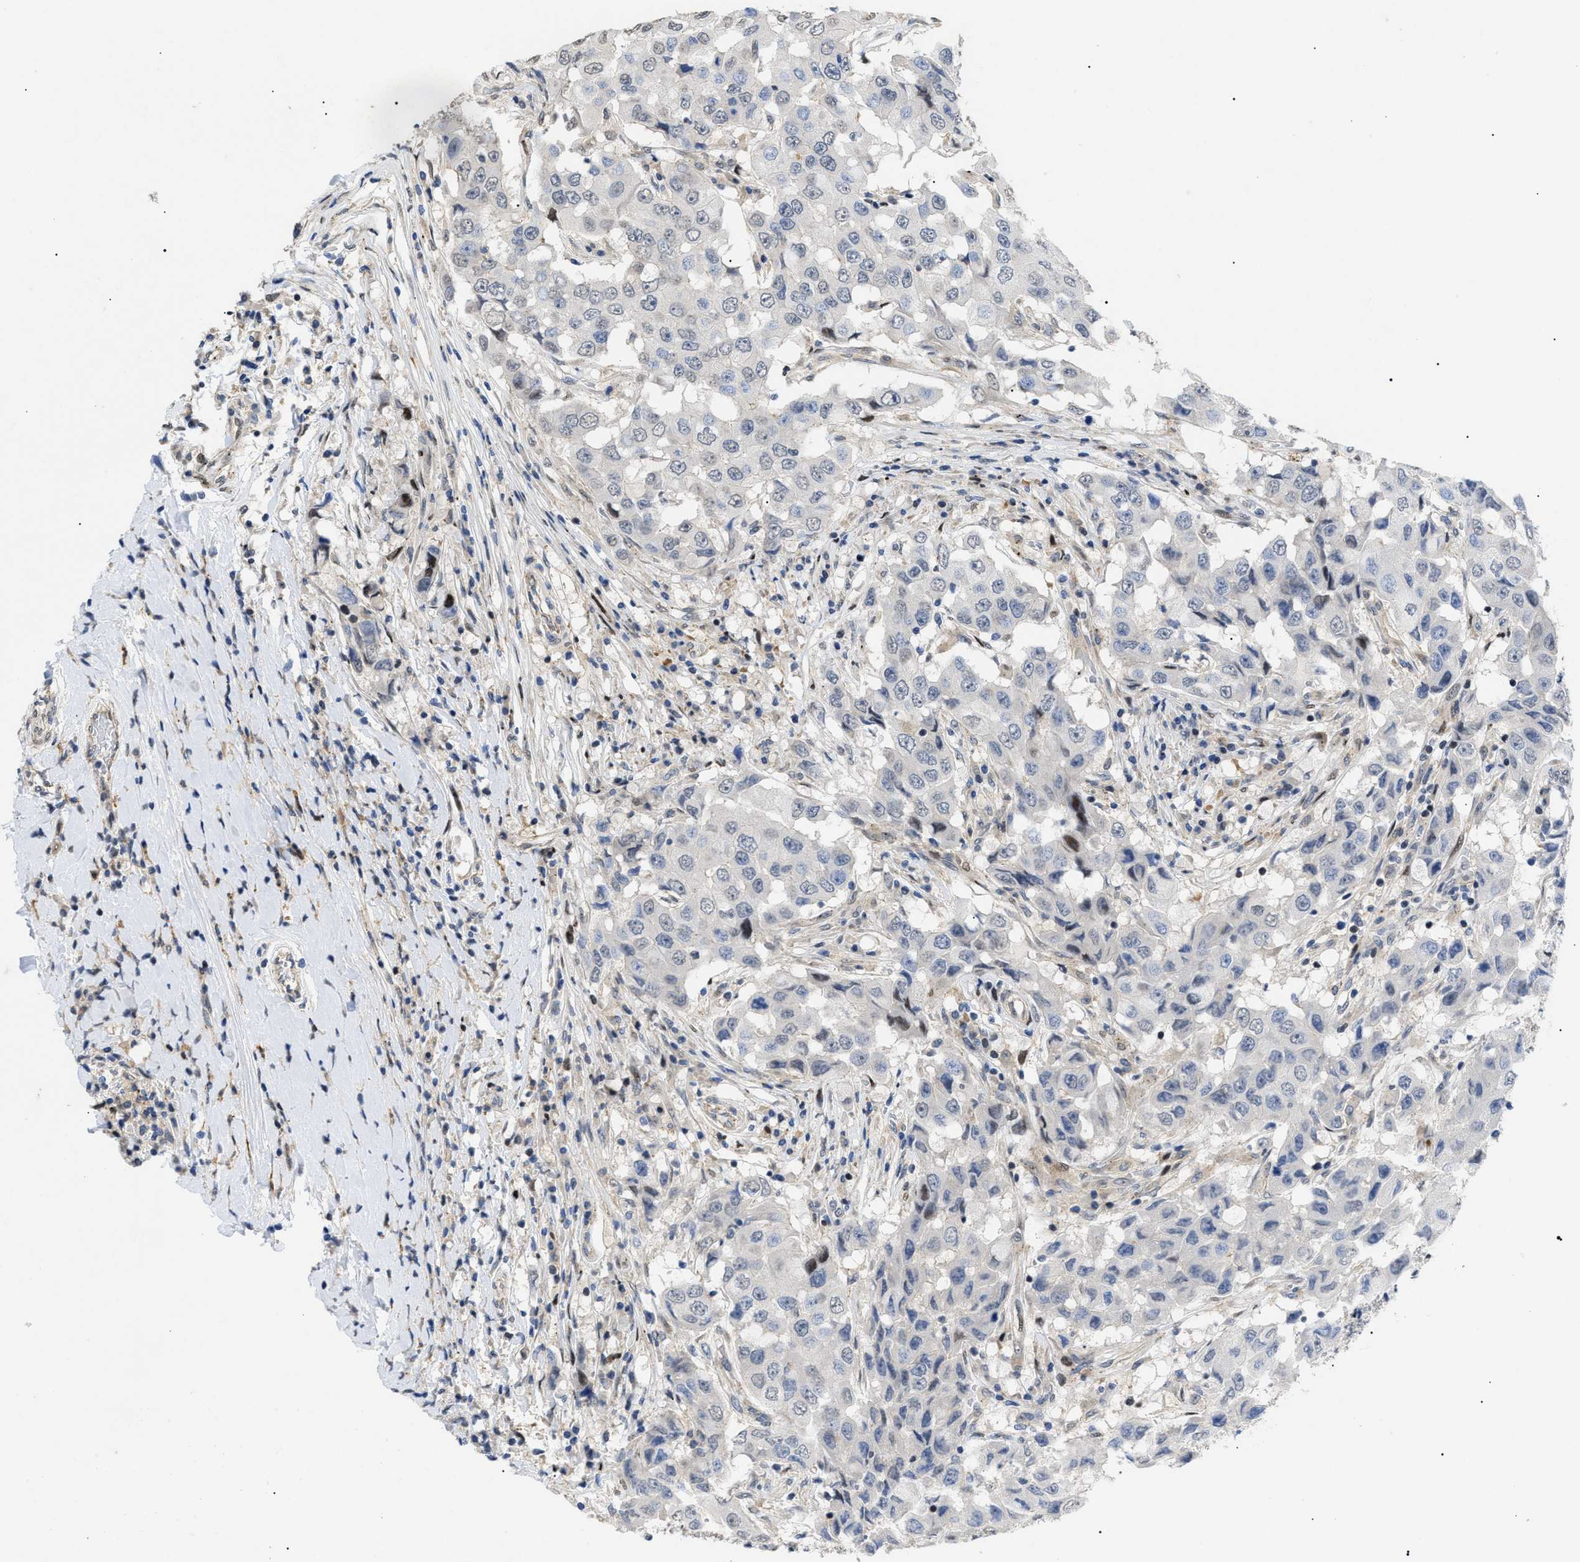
{"staining": {"intensity": "negative", "quantity": "none", "location": "none"}, "tissue": "breast cancer", "cell_type": "Tumor cells", "image_type": "cancer", "snomed": [{"axis": "morphology", "description": "Duct carcinoma"}, {"axis": "topography", "description": "Breast"}], "caption": "Immunohistochemistry (IHC) of invasive ductal carcinoma (breast) reveals no positivity in tumor cells.", "gene": "SFXN5", "patient": {"sex": "female", "age": 27}}